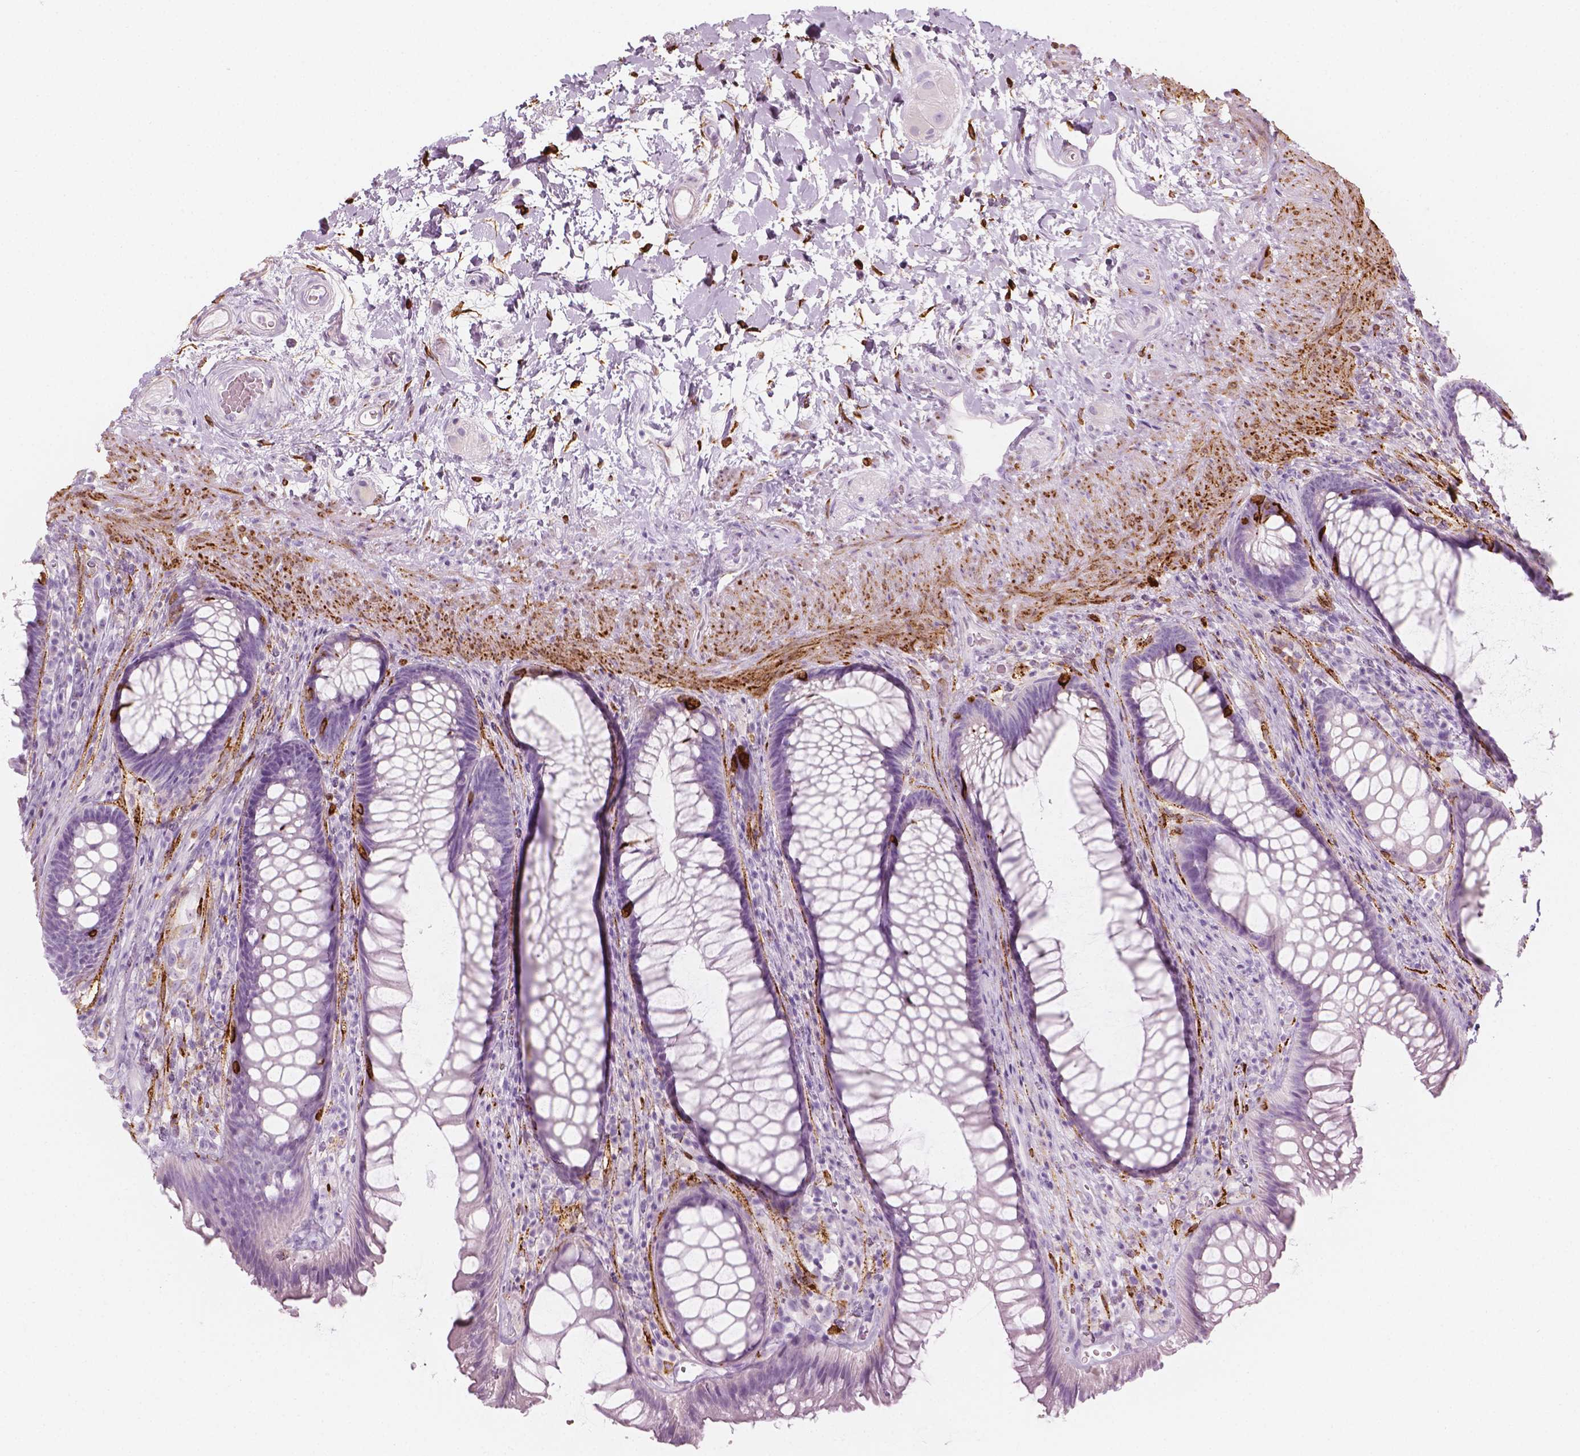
{"staining": {"intensity": "strong", "quantity": "<25%", "location": "cytoplasmic/membranous"}, "tissue": "rectum", "cell_type": "Glandular cells", "image_type": "normal", "snomed": [{"axis": "morphology", "description": "Normal tissue, NOS"}, {"axis": "topography", "description": "Smooth muscle"}, {"axis": "topography", "description": "Rectum"}], "caption": "Unremarkable rectum exhibits strong cytoplasmic/membranous staining in about <25% of glandular cells.", "gene": "CES1", "patient": {"sex": "male", "age": 53}}